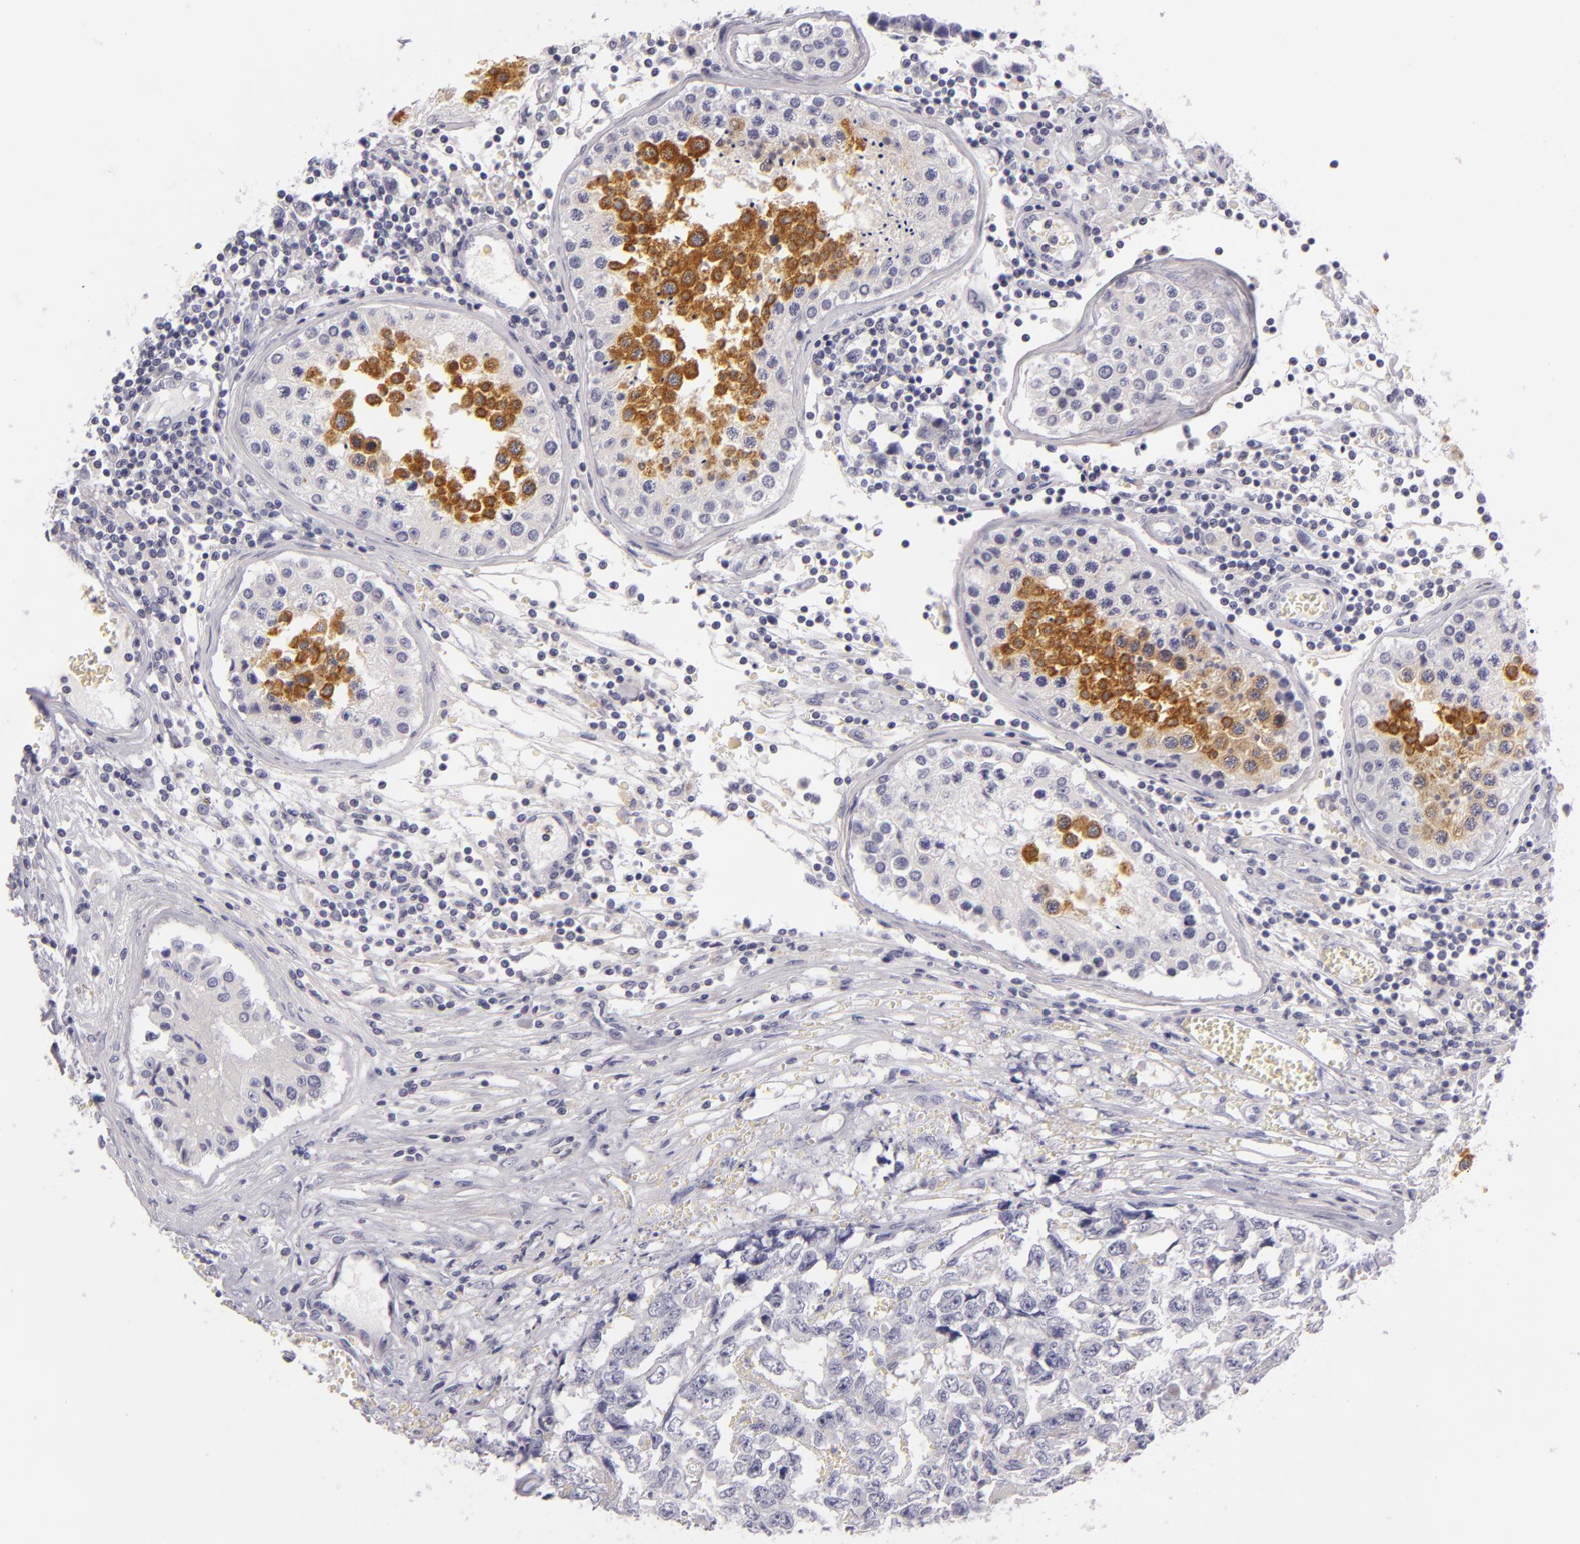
{"staining": {"intensity": "negative", "quantity": "none", "location": "none"}, "tissue": "testis cancer", "cell_type": "Tumor cells", "image_type": "cancer", "snomed": [{"axis": "morphology", "description": "Carcinoma, Embryonal, NOS"}, {"axis": "topography", "description": "Testis"}], "caption": "DAB immunohistochemical staining of human testis cancer (embryonal carcinoma) reveals no significant positivity in tumor cells.", "gene": "FAM181A", "patient": {"sex": "male", "age": 31}}